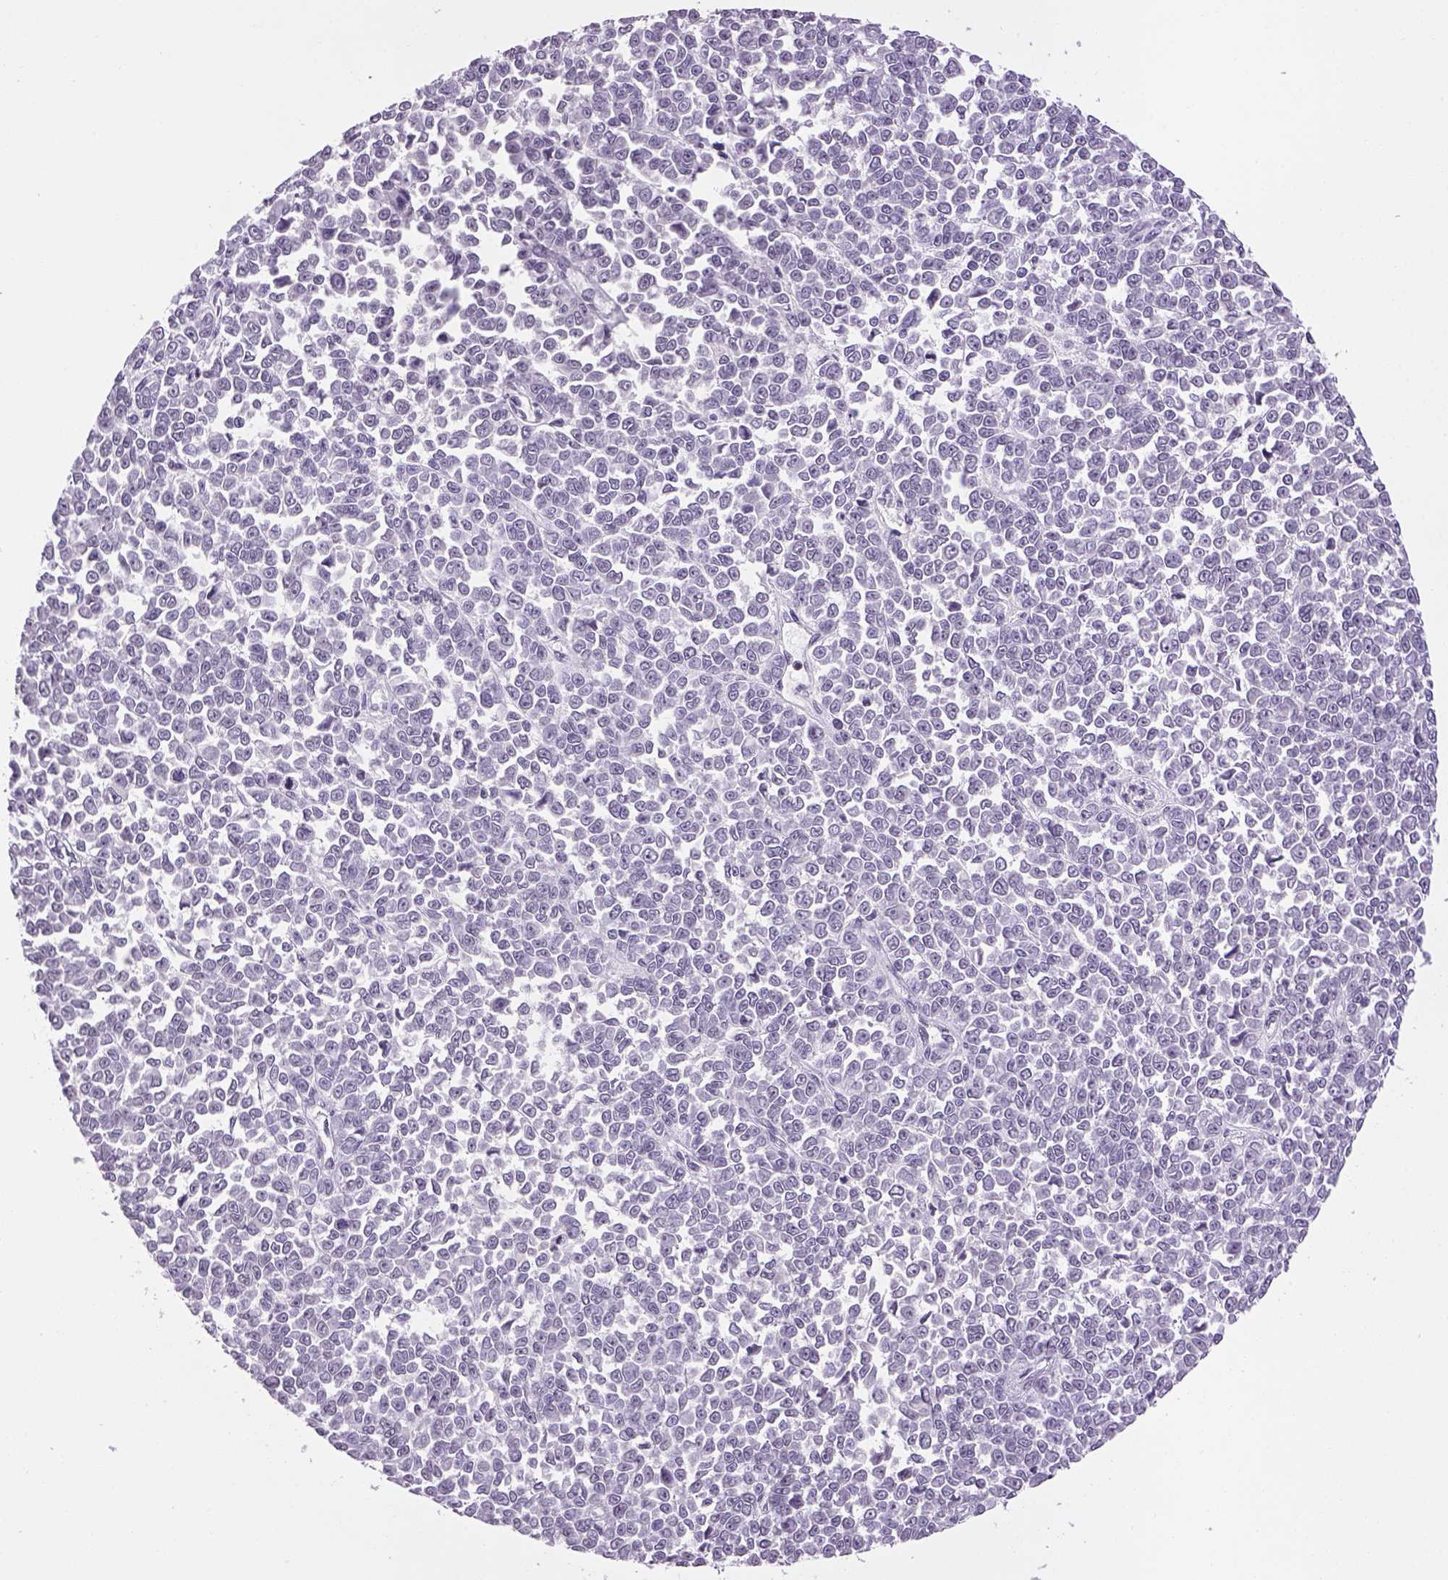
{"staining": {"intensity": "negative", "quantity": "none", "location": "none"}, "tissue": "melanoma", "cell_type": "Tumor cells", "image_type": "cancer", "snomed": [{"axis": "morphology", "description": "Malignant melanoma, NOS"}, {"axis": "topography", "description": "Skin"}], "caption": "An immunohistochemistry (IHC) histopathology image of melanoma is shown. There is no staining in tumor cells of melanoma.", "gene": "PRRT1", "patient": {"sex": "female", "age": 95}}